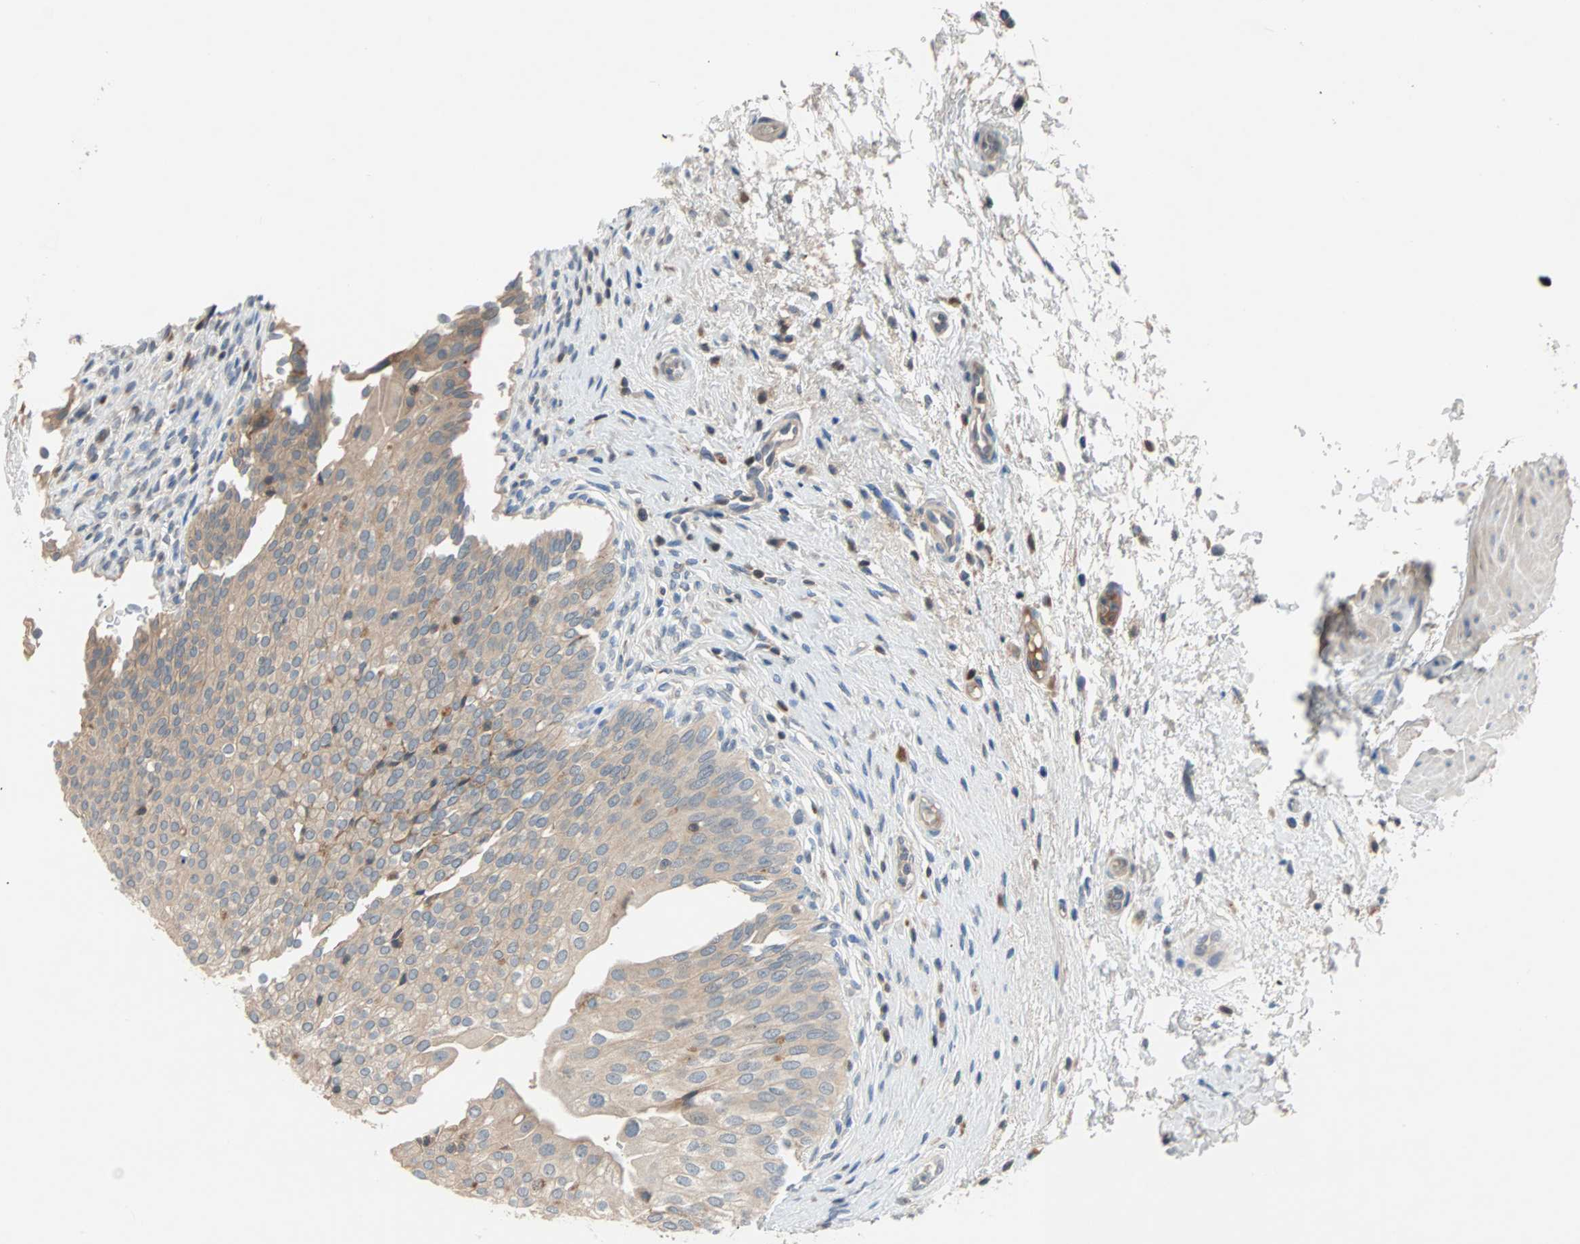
{"staining": {"intensity": "moderate", "quantity": "25%-75%", "location": "cytoplasmic/membranous"}, "tissue": "urinary bladder", "cell_type": "Urothelial cells", "image_type": "normal", "snomed": [{"axis": "morphology", "description": "Normal tissue, NOS"}, {"axis": "morphology", "description": "Urothelial carcinoma, High grade"}, {"axis": "topography", "description": "Urinary bladder"}], "caption": "The histopathology image exhibits staining of benign urinary bladder, revealing moderate cytoplasmic/membranous protein staining (brown color) within urothelial cells.", "gene": "MAP4K1", "patient": {"sex": "male", "age": 46}}